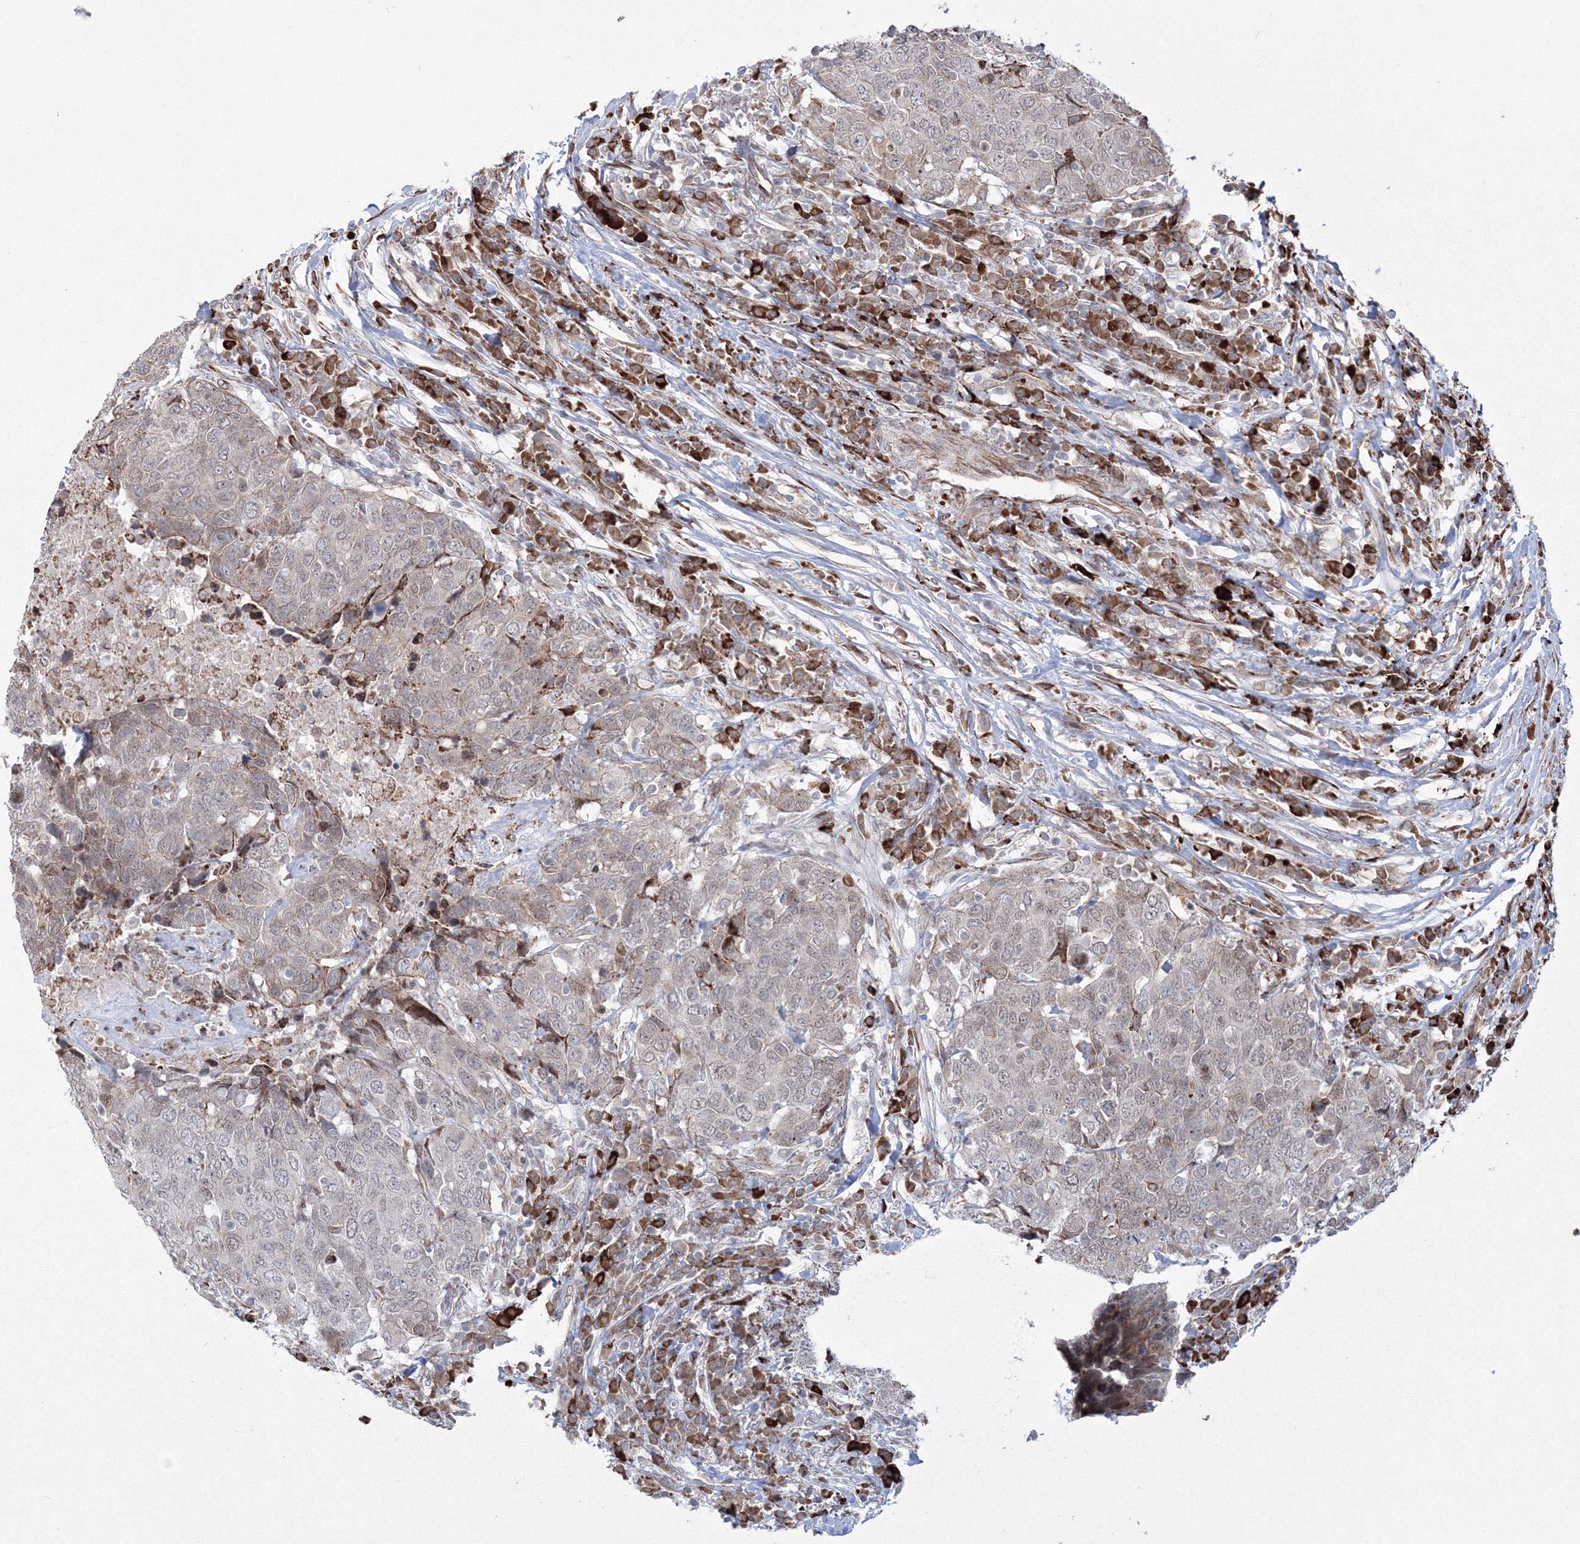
{"staining": {"intensity": "weak", "quantity": "<25%", "location": "cytoplasmic/membranous"}, "tissue": "head and neck cancer", "cell_type": "Tumor cells", "image_type": "cancer", "snomed": [{"axis": "morphology", "description": "Squamous cell carcinoma, NOS"}, {"axis": "topography", "description": "Head-Neck"}], "caption": "This is an immunohistochemistry (IHC) image of head and neck squamous cell carcinoma. There is no staining in tumor cells.", "gene": "EFCAB12", "patient": {"sex": "male", "age": 66}}